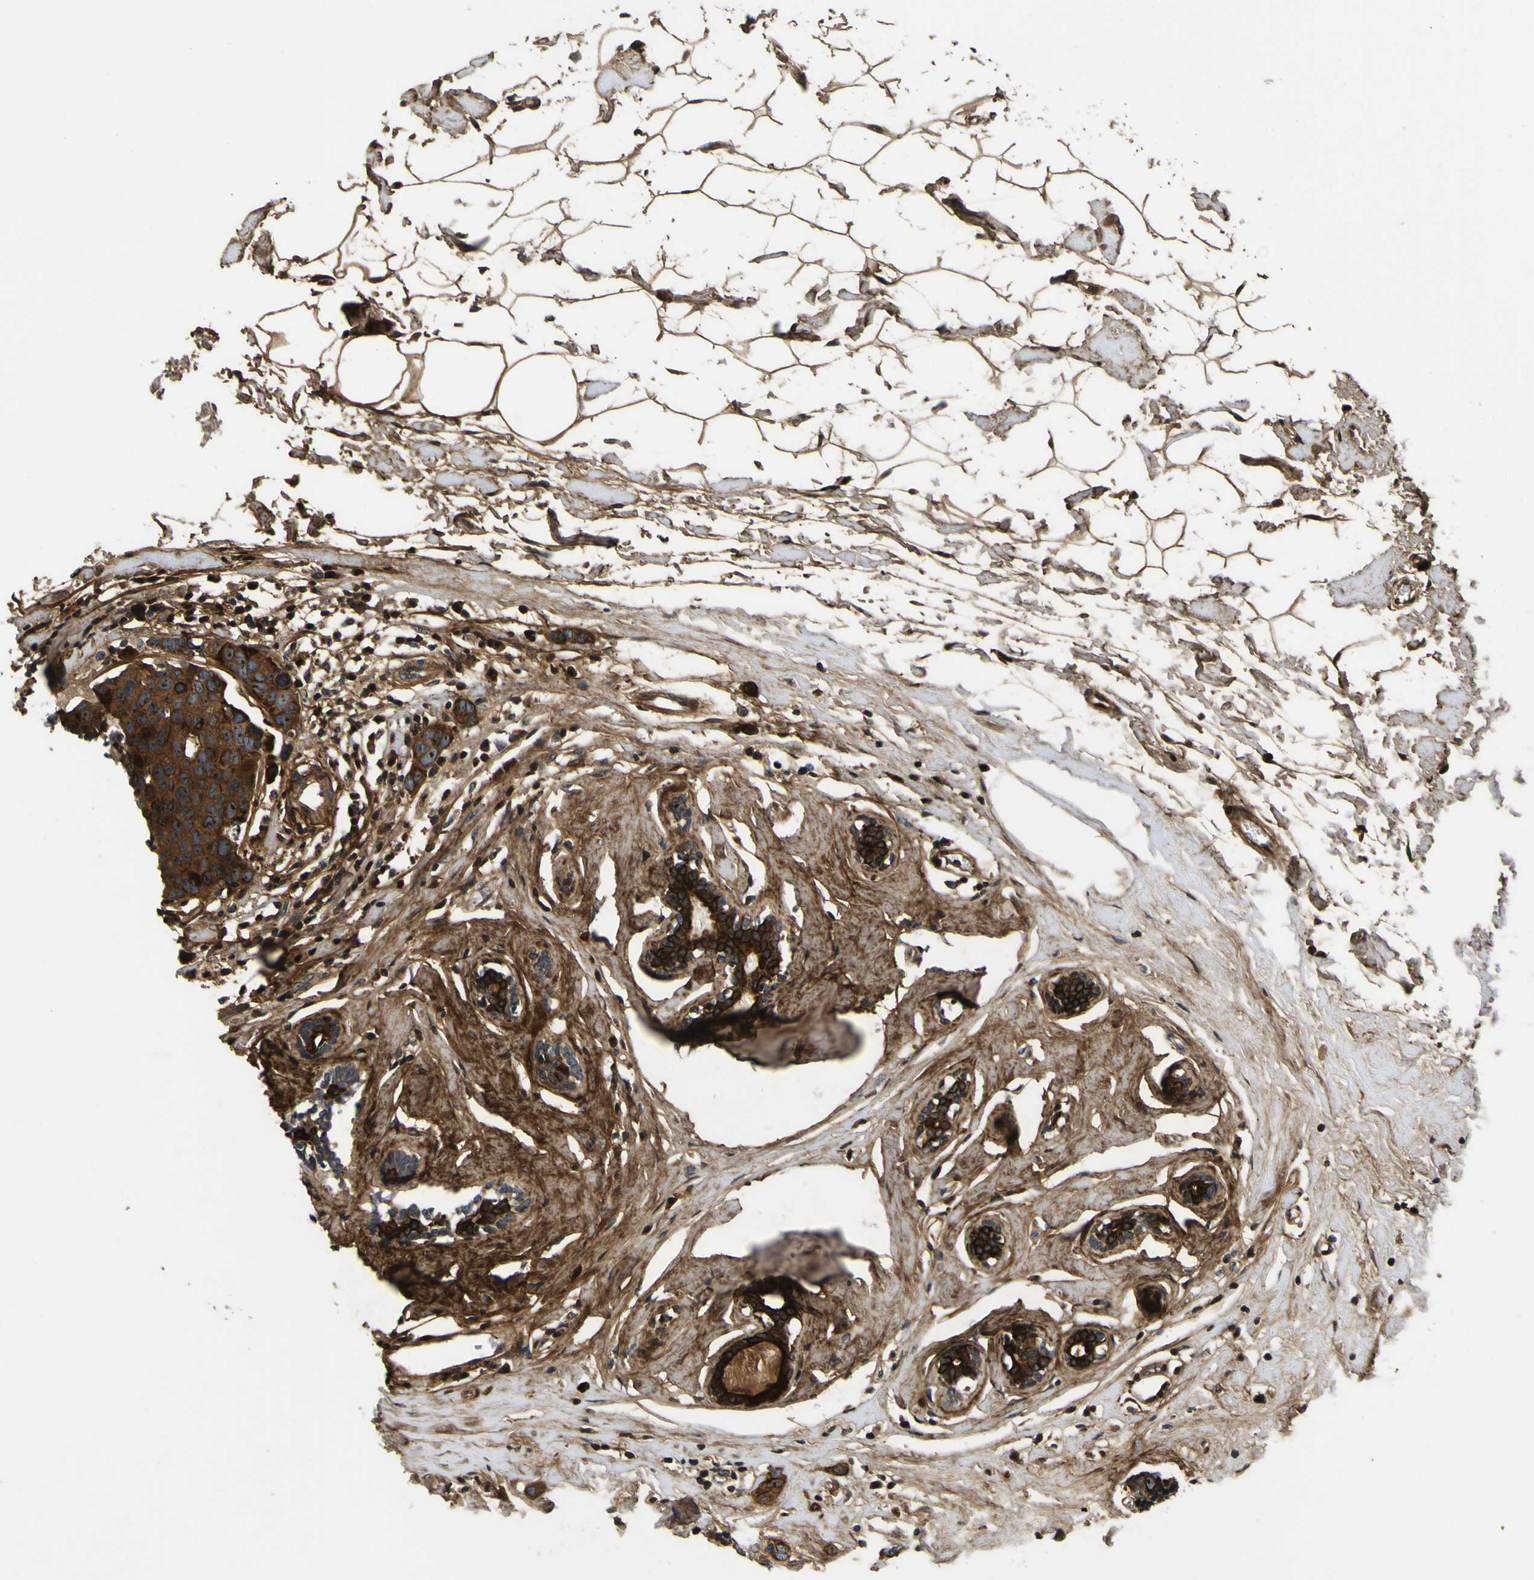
{"staining": {"intensity": "strong", "quantity": ">75%", "location": "cytoplasmic/membranous"}, "tissue": "breast cancer", "cell_type": "Tumor cells", "image_type": "cancer", "snomed": [{"axis": "morphology", "description": "Normal tissue, NOS"}, {"axis": "morphology", "description": "Duct carcinoma"}, {"axis": "topography", "description": "Breast"}], "caption": "The micrograph displays a brown stain indicating the presence of a protein in the cytoplasmic/membranous of tumor cells in intraductal carcinoma (breast).", "gene": "LRP4", "patient": {"sex": "female", "age": 50}}